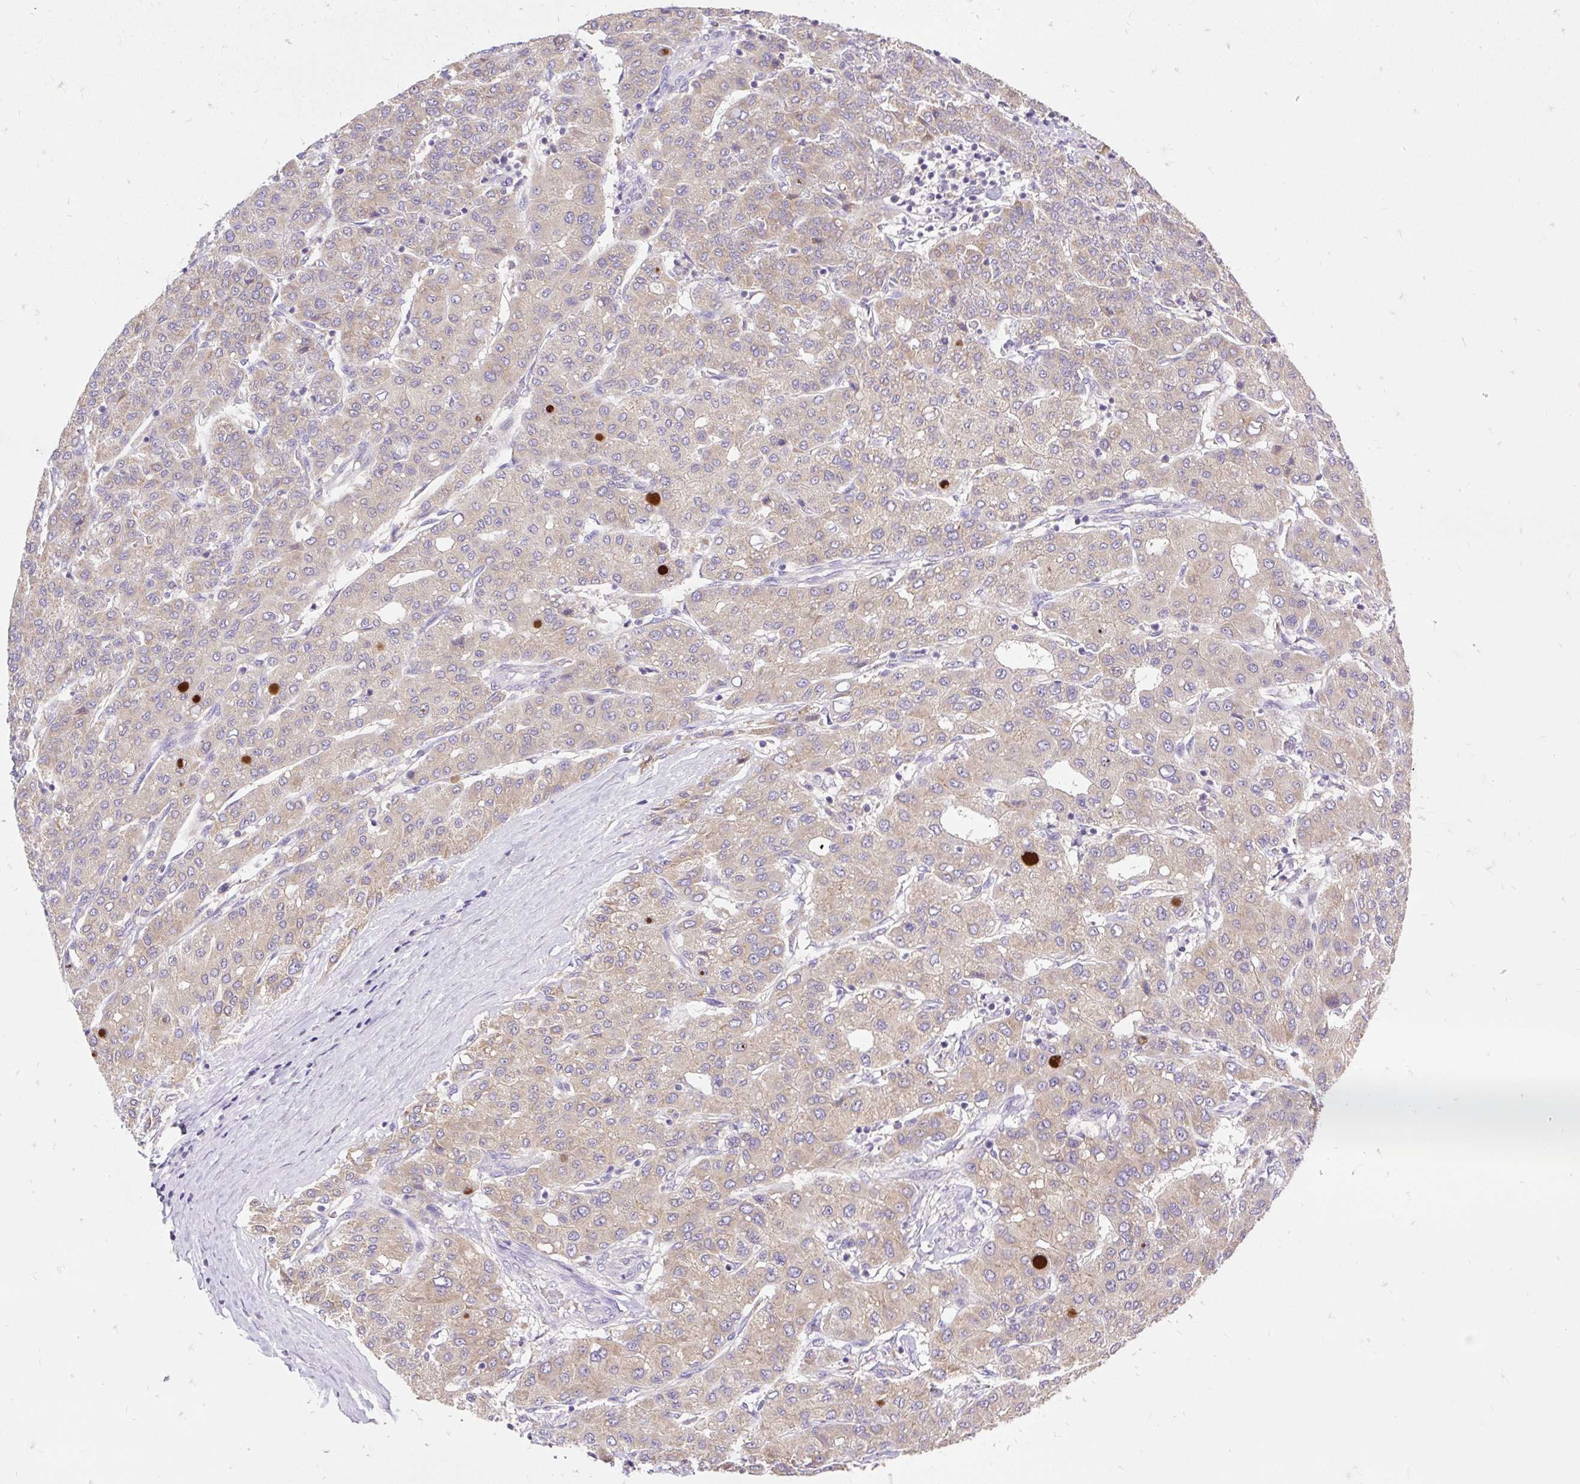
{"staining": {"intensity": "weak", "quantity": "25%-75%", "location": "cytoplasmic/membranous"}, "tissue": "liver cancer", "cell_type": "Tumor cells", "image_type": "cancer", "snomed": [{"axis": "morphology", "description": "Carcinoma, Hepatocellular, NOS"}, {"axis": "topography", "description": "Liver"}], "caption": "Liver cancer (hepatocellular carcinoma) stained with IHC shows weak cytoplasmic/membranous positivity in approximately 25%-75% of tumor cells.", "gene": "SEC63", "patient": {"sex": "male", "age": 65}}